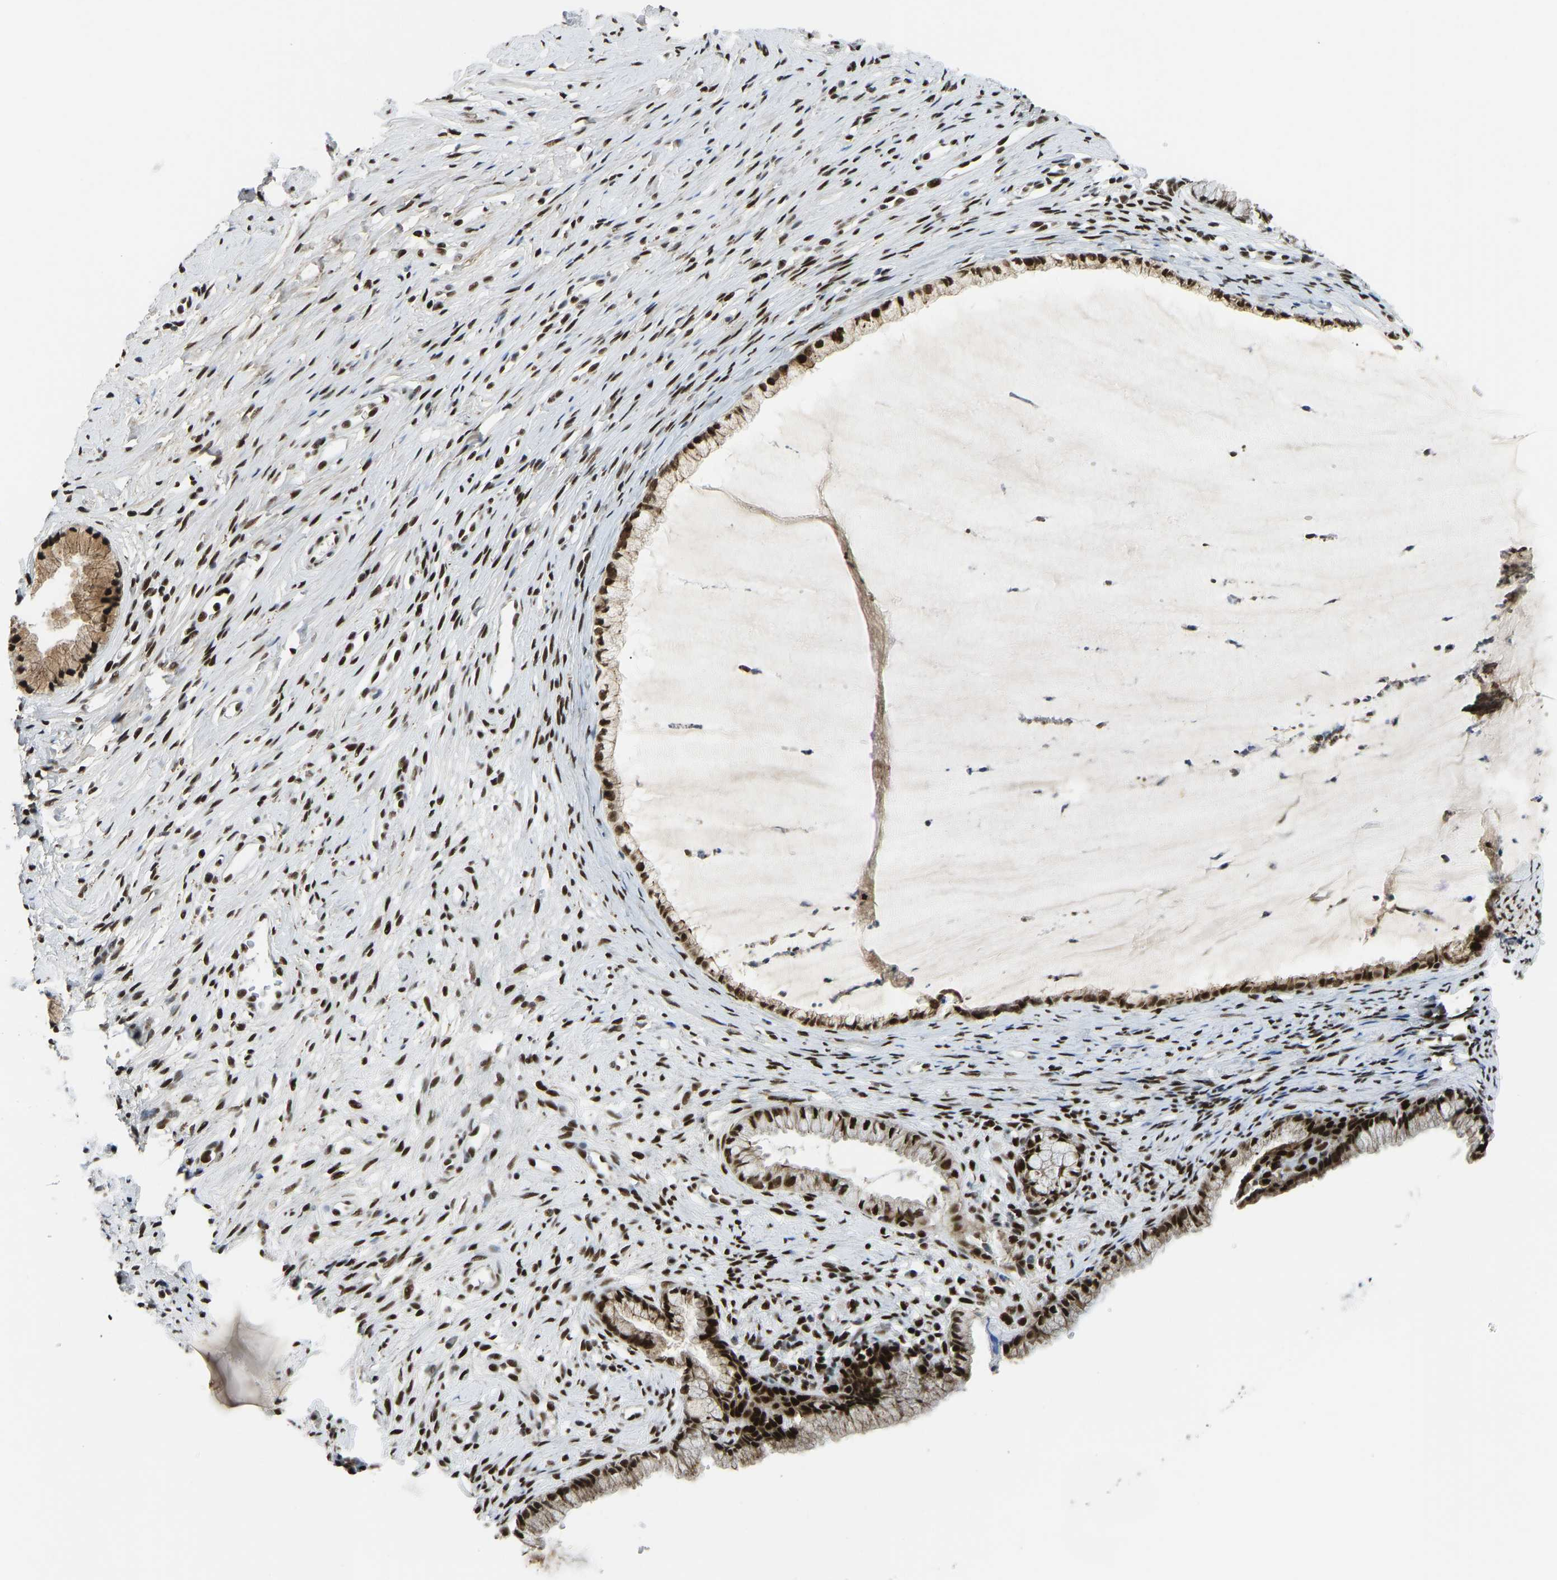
{"staining": {"intensity": "strong", "quantity": ">75%", "location": "cytoplasmic/membranous,nuclear"}, "tissue": "cervix", "cell_type": "Glandular cells", "image_type": "normal", "snomed": [{"axis": "morphology", "description": "Normal tissue, NOS"}, {"axis": "topography", "description": "Cervix"}], "caption": "A high amount of strong cytoplasmic/membranous,nuclear expression is identified in about >75% of glandular cells in unremarkable cervix.", "gene": "FOXK1", "patient": {"sex": "female", "age": 77}}